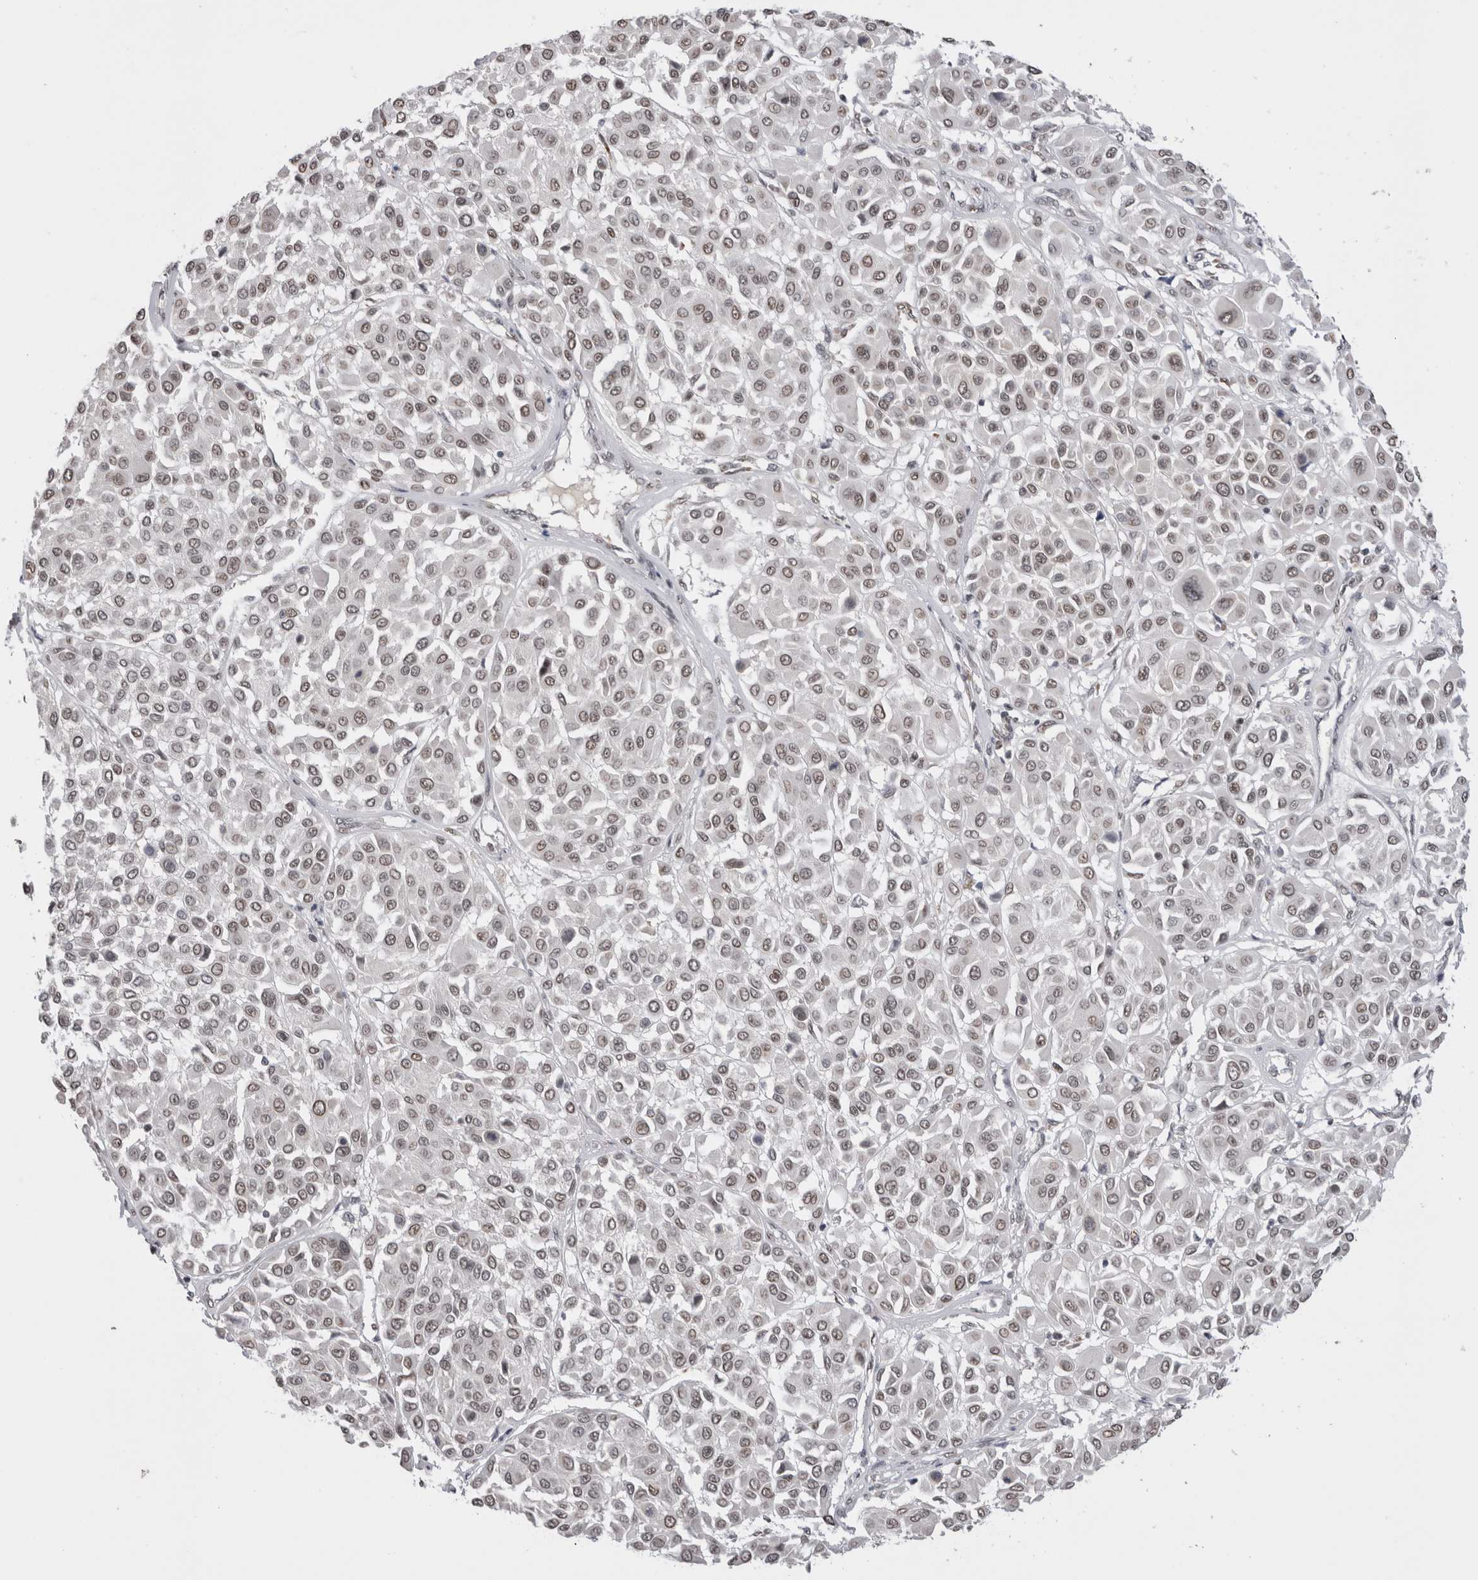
{"staining": {"intensity": "weak", "quantity": "25%-75%", "location": "nuclear"}, "tissue": "melanoma", "cell_type": "Tumor cells", "image_type": "cancer", "snomed": [{"axis": "morphology", "description": "Malignant melanoma, Metastatic site"}, {"axis": "topography", "description": "Soft tissue"}], "caption": "Brown immunohistochemical staining in human malignant melanoma (metastatic site) exhibits weak nuclear staining in about 25%-75% of tumor cells. Using DAB (3,3'-diaminobenzidine) (brown) and hematoxylin (blue) stains, captured at high magnification using brightfield microscopy.", "gene": "DAXX", "patient": {"sex": "male", "age": 41}}